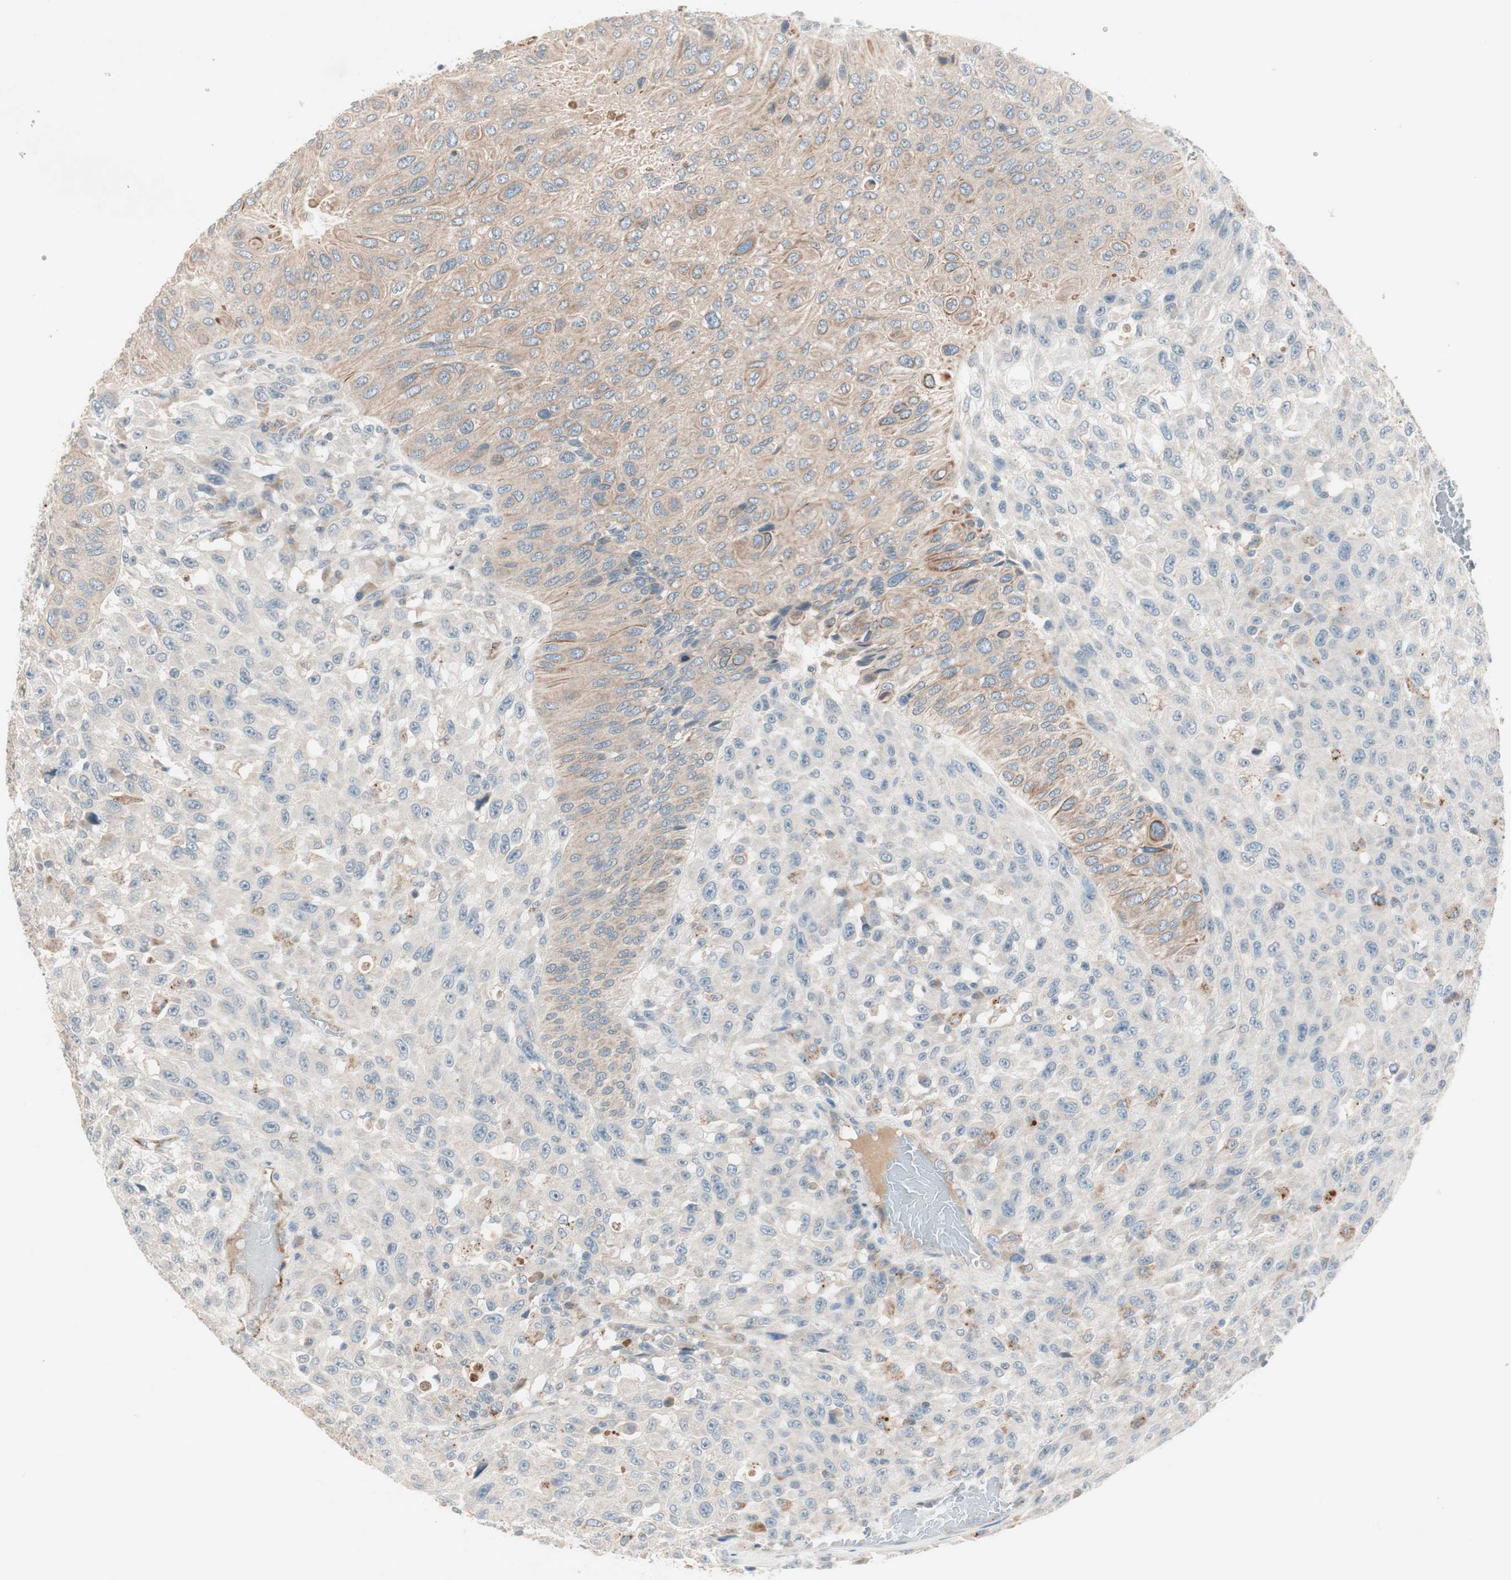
{"staining": {"intensity": "moderate", "quantity": "25%-75%", "location": "cytoplasmic/membranous"}, "tissue": "urothelial cancer", "cell_type": "Tumor cells", "image_type": "cancer", "snomed": [{"axis": "morphology", "description": "Urothelial carcinoma, High grade"}, {"axis": "topography", "description": "Urinary bladder"}], "caption": "This micrograph displays immunohistochemistry (IHC) staining of human urothelial cancer, with medium moderate cytoplasmic/membranous expression in approximately 25%-75% of tumor cells.", "gene": "FGFR4", "patient": {"sex": "male", "age": 66}}